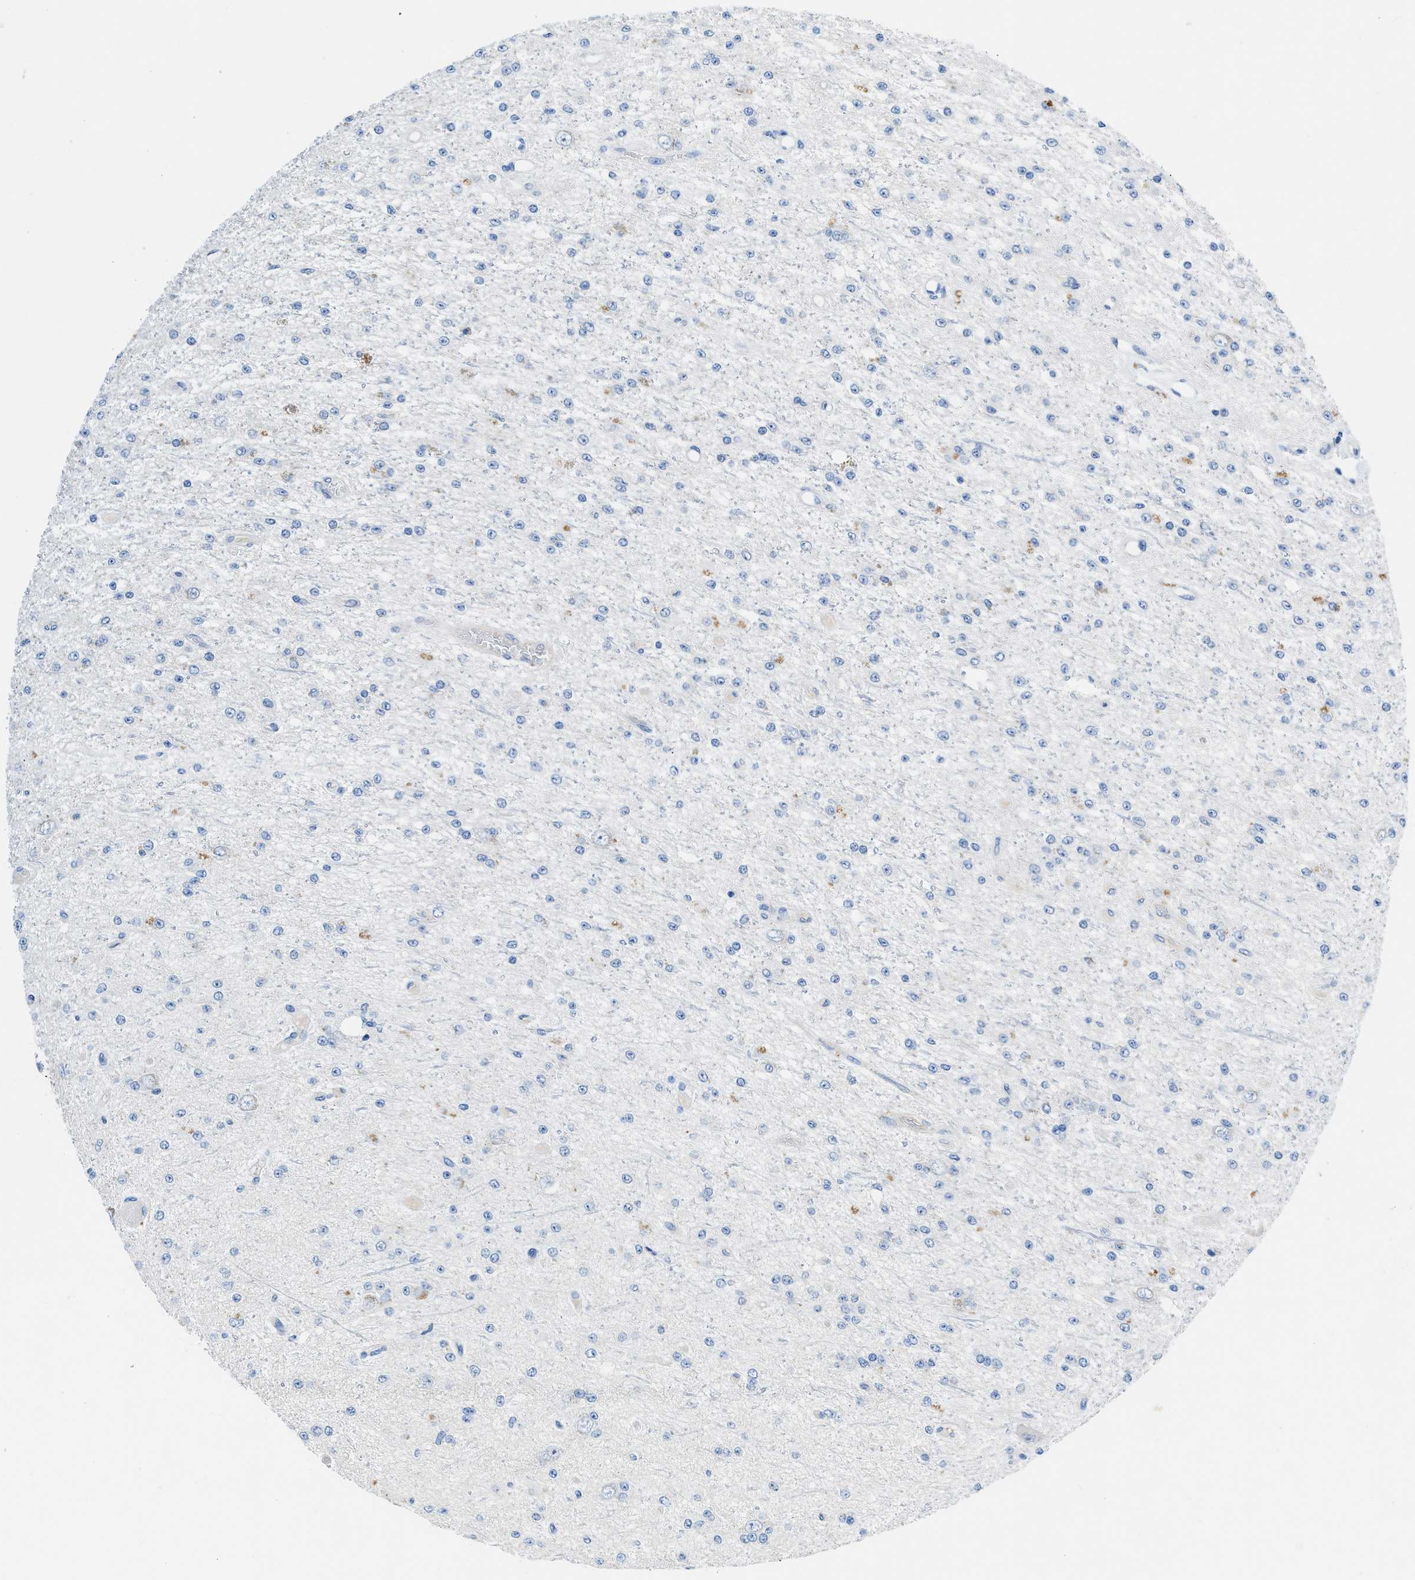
{"staining": {"intensity": "negative", "quantity": "none", "location": "none"}, "tissue": "glioma", "cell_type": "Tumor cells", "image_type": "cancer", "snomed": [{"axis": "morphology", "description": "Glioma, malignant, Low grade"}, {"axis": "topography", "description": "Brain"}], "caption": "This image is of malignant glioma (low-grade) stained with immunohistochemistry to label a protein in brown with the nuclei are counter-stained blue. There is no expression in tumor cells.", "gene": "SLC10A6", "patient": {"sex": "male", "age": 38}}